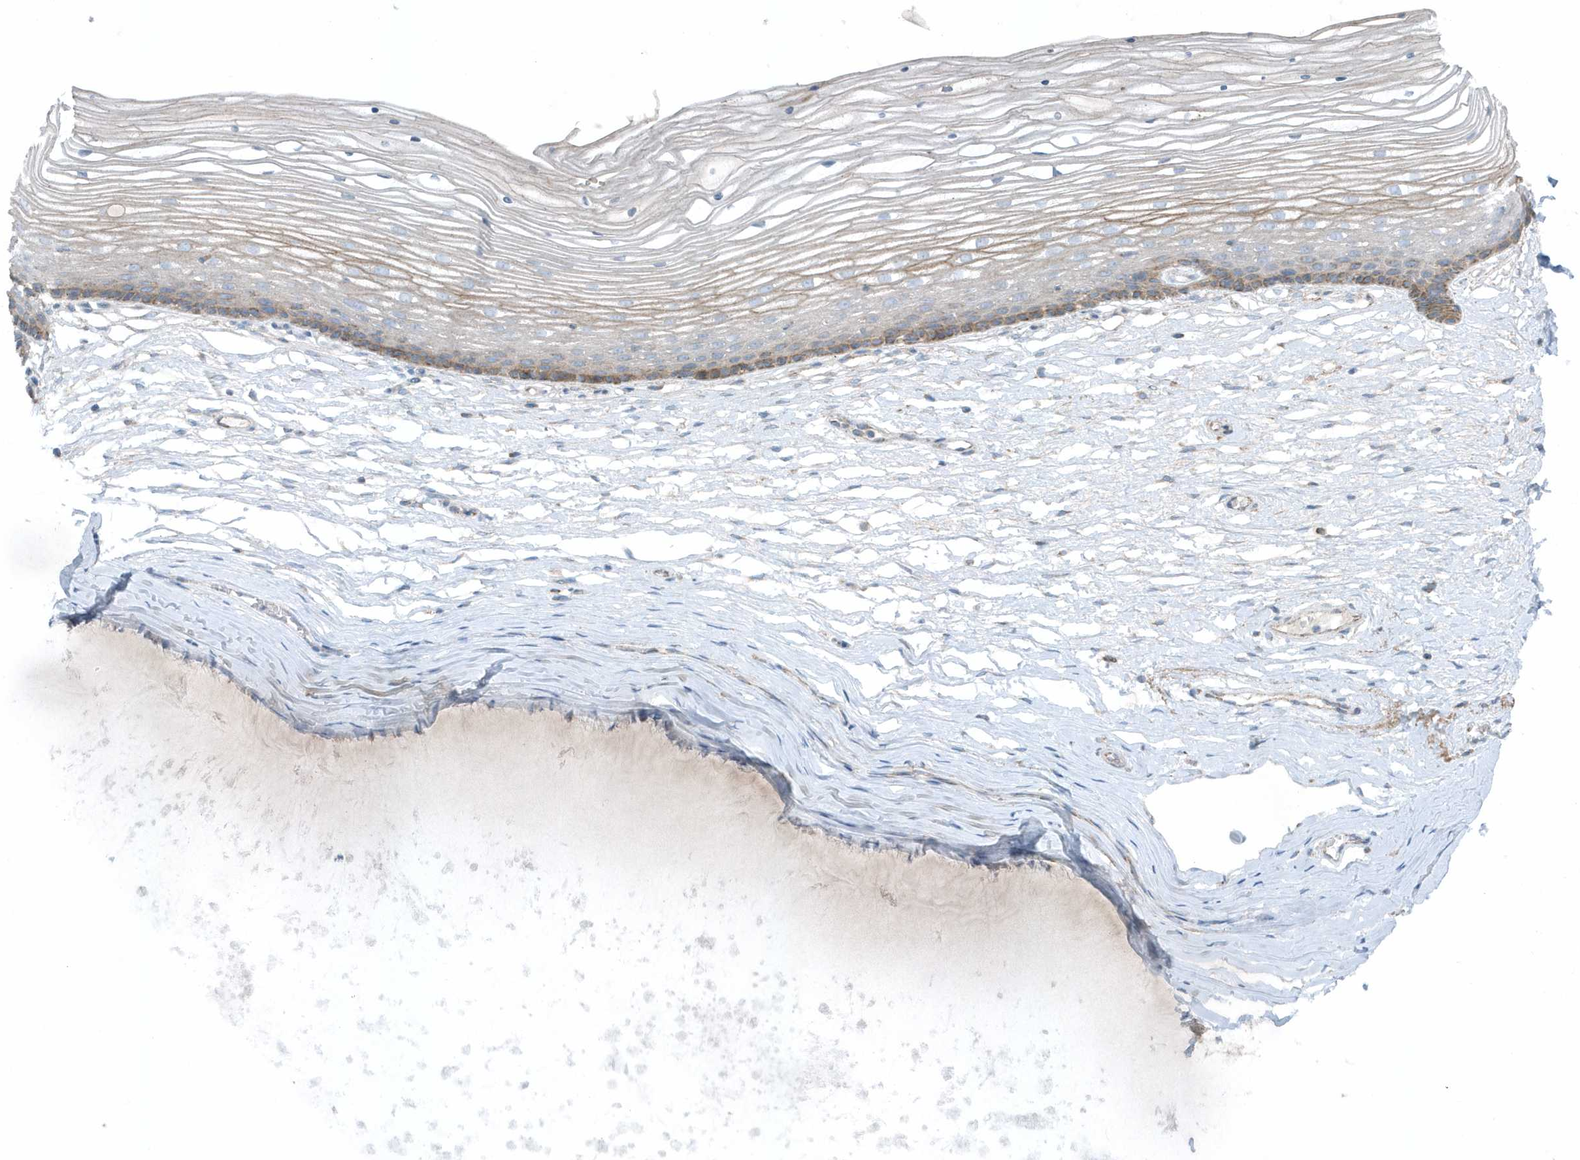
{"staining": {"intensity": "moderate", "quantity": "25%-75%", "location": "cytoplasmic/membranous"}, "tissue": "vagina", "cell_type": "Squamous epithelial cells", "image_type": "normal", "snomed": [{"axis": "morphology", "description": "Normal tissue, NOS"}, {"axis": "topography", "description": "Vagina"}, {"axis": "topography", "description": "Cervix"}], "caption": "A photomicrograph of human vagina stained for a protein exhibits moderate cytoplasmic/membranous brown staining in squamous epithelial cells.", "gene": "SLC38A2", "patient": {"sex": "female", "age": 40}}